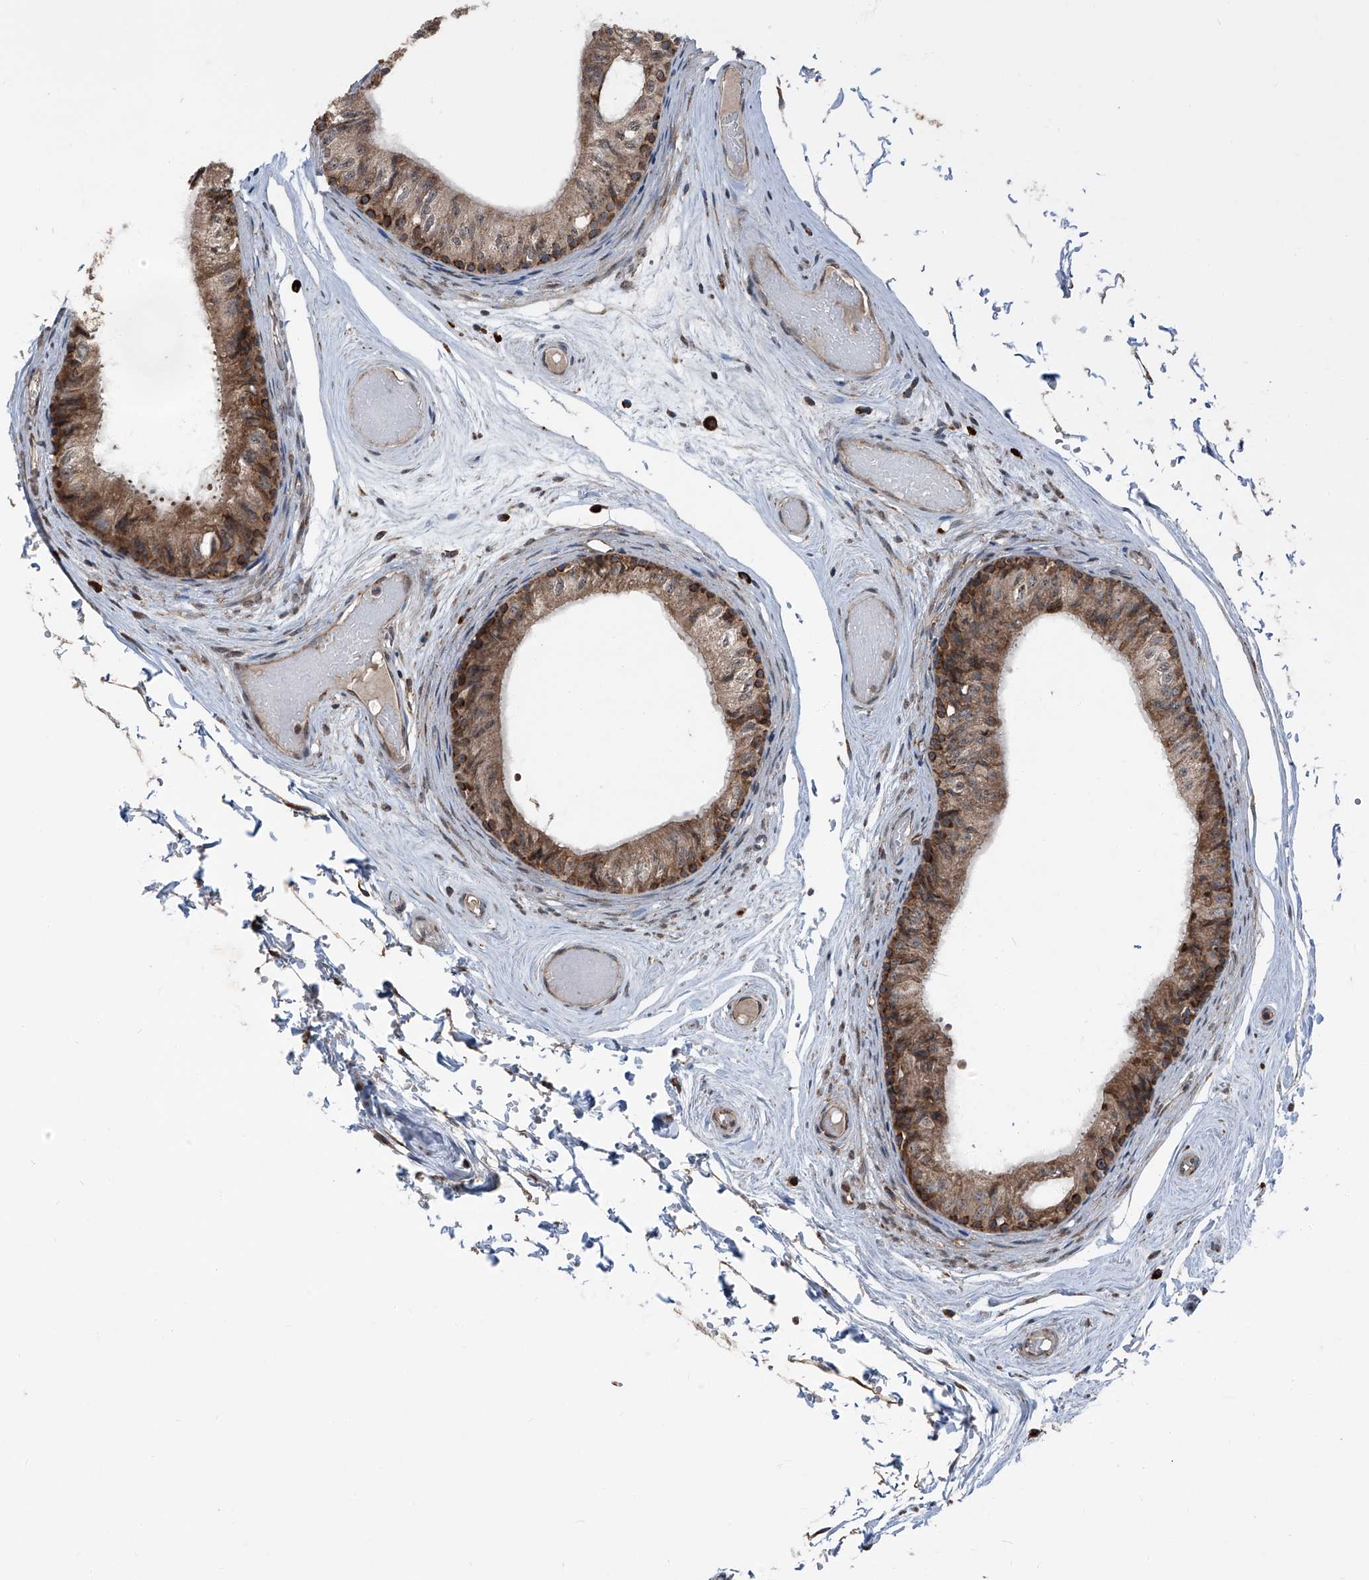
{"staining": {"intensity": "moderate", "quantity": ">75%", "location": "cytoplasmic/membranous"}, "tissue": "epididymis", "cell_type": "Glandular cells", "image_type": "normal", "snomed": [{"axis": "morphology", "description": "Normal tissue, NOS"}, {"axis": "topography", "description": "Epididymis"}], "caption": "Moderate cytoplasmic/membranous protein positivity is identified in about >75% of glandular cells in epididymis.", "gene": "LIMK1", "patient": {"sex": "male", "age": 79}}